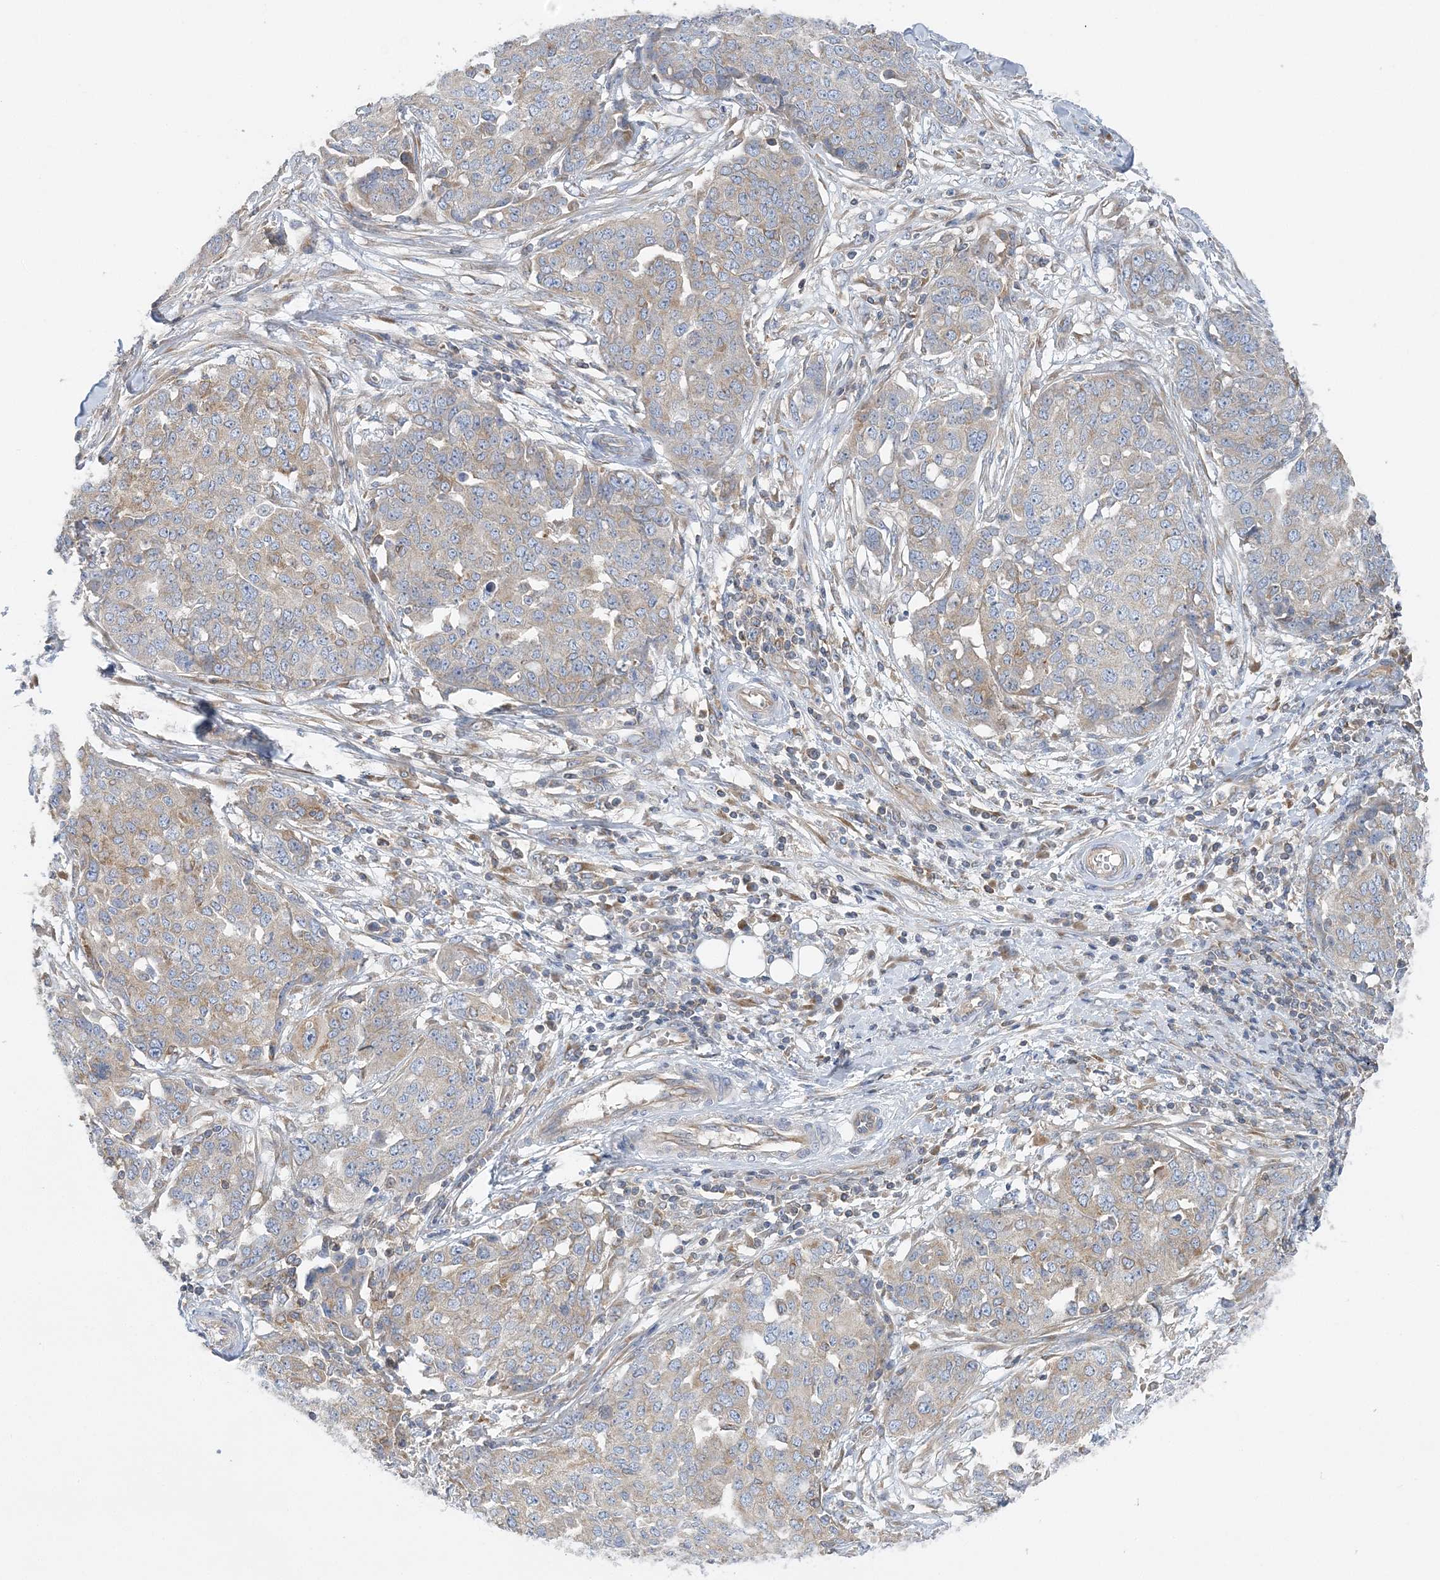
{"staining": {"intensity": "weak", "quantity": "25%-75%", "location": "cytoplasmic/membranous"}, "tissue": "ovarian cancer", "cell_type": "Tumor cells", "image_type": "cancer", "snomed": [{"axis": "morphology", "description": "Cystadenocarcinoma, serous, NOS"}, {"axis": "topography", "description": "Soft tissue"}, {"axis": "topography", "description": "Ovary"}], "caption": "DAB immunohistochemical staining of serous cystadenocarcinoma (ovarian) exhibits weak cytoplasmic/membranous protein expression in approximately 25%-75% of tumor cells.", "gene": "FAM114A2", "patient": {"sex": "female", "age": 57}}